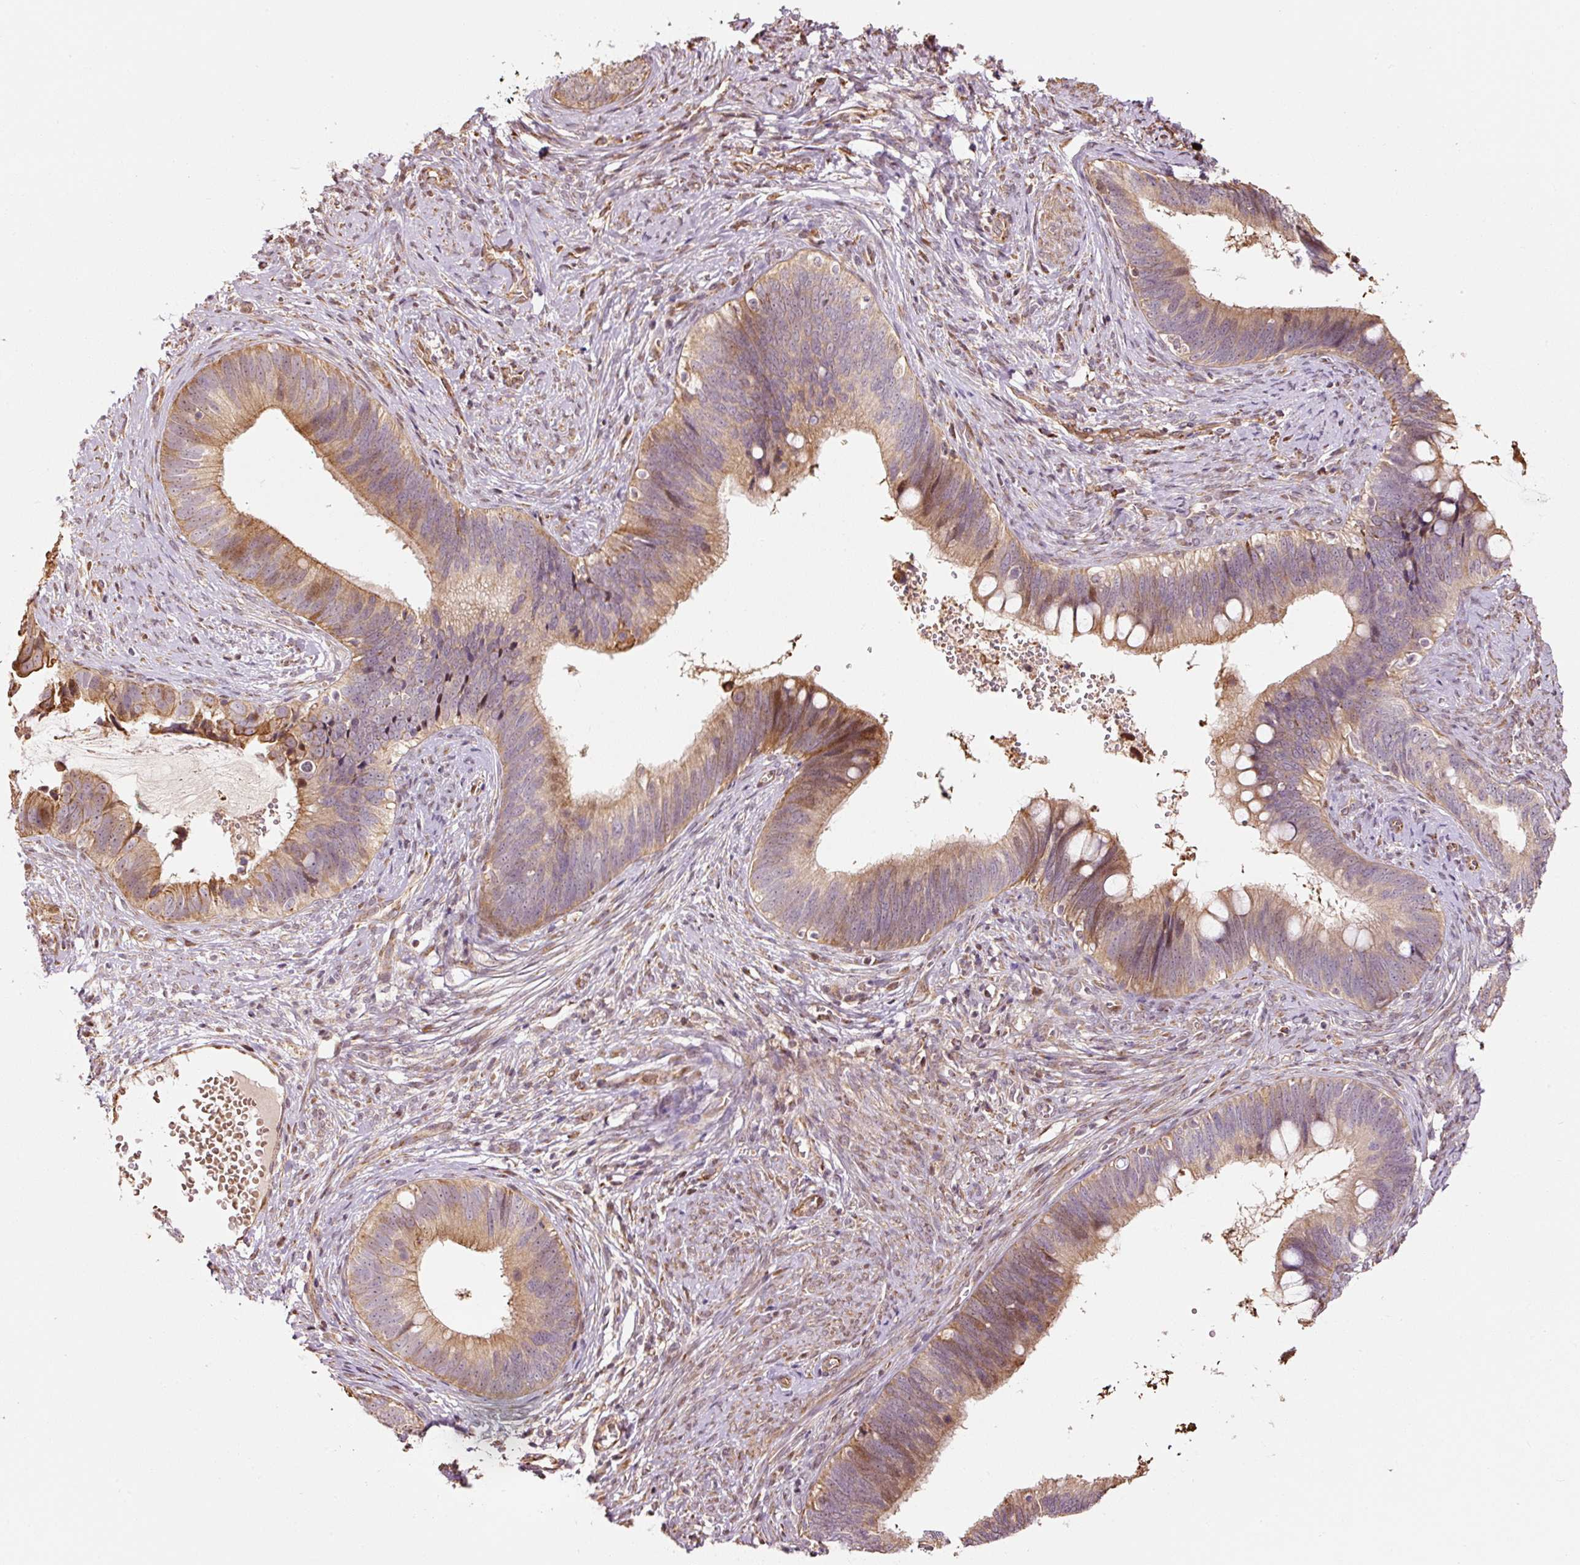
{"staining": {"intensity": "moderate", "quantity": ">75%", "location": "cytoplasmic/membranous"}, "tissue": "cervical cancer", "cell_type": "Tumor cells", "image_type": "cancer", "snomed": [{"axis": "morphology", "description": "Adenocarcinoma, NOS"}, {"axis": "topography", "description": "Cervix"}], "caption": "Protein expression analysis of human cervical cancer (adenocarcinoma) reveals moderate cytoplasmic/membranous staining in about >75% of tumor cells.", "gene": "ETF1", "patient": {"sex": "female", "age": 42}}